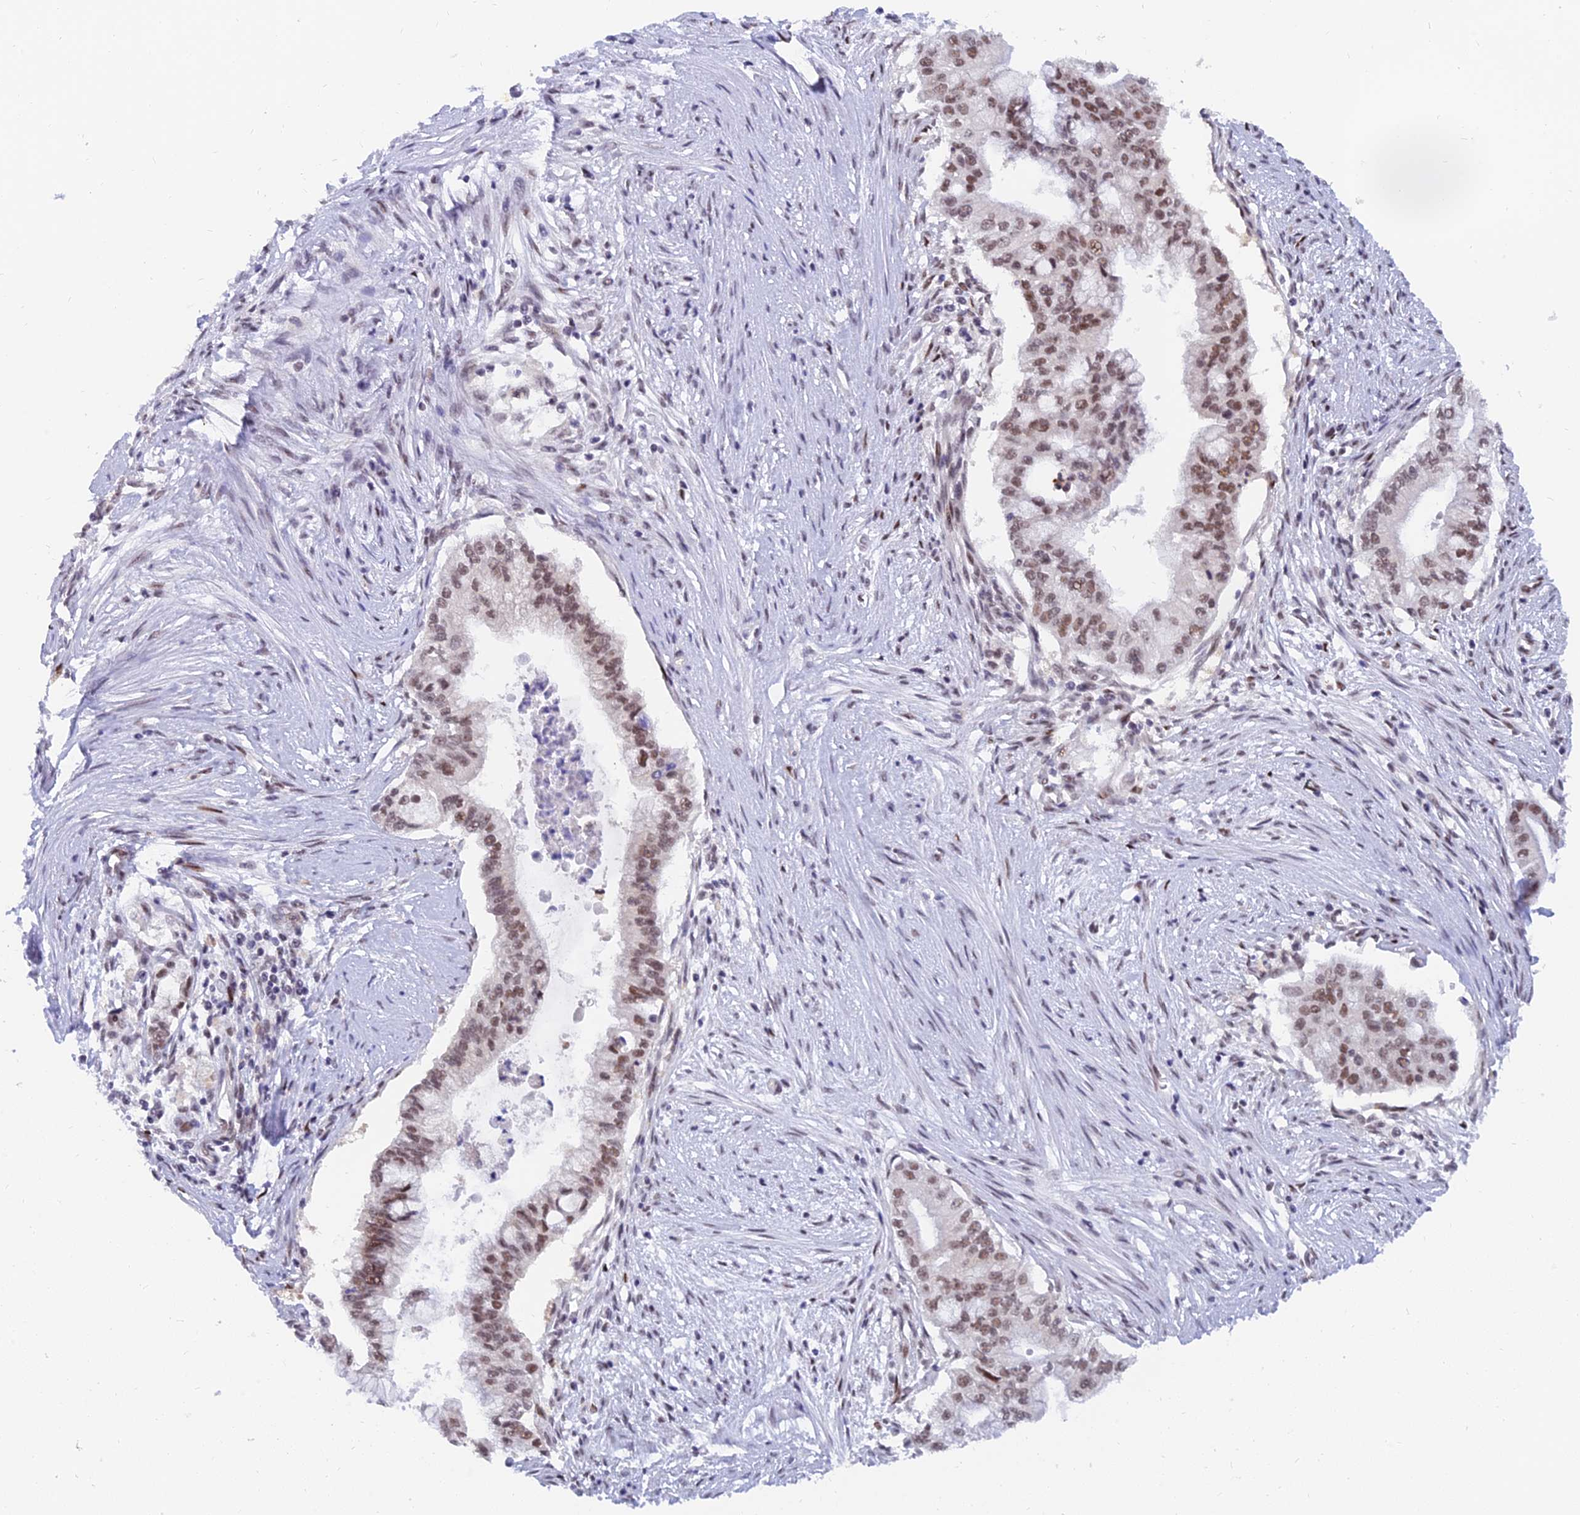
{"staining": {"intensity": "moderate", "quantity": ">75%", "location": "nuclear"}, "tissue": "pancreatic cancer", "cell_type": "Tumor cells", "image_type": "cancer", "snomed": [{"axis": "morphology", "description": "Adenocarcinoma, NOS"}, {"axis": "topography", "description": "Pancreas"}], "caption": "This is an image of immunohistochemistry (IHC) staining of pancreatic cancer, which shows moderate expression in the nuclear of tumor cells.", "gene": "DPY30", "patient": {"sex": "male", "age": 46}}